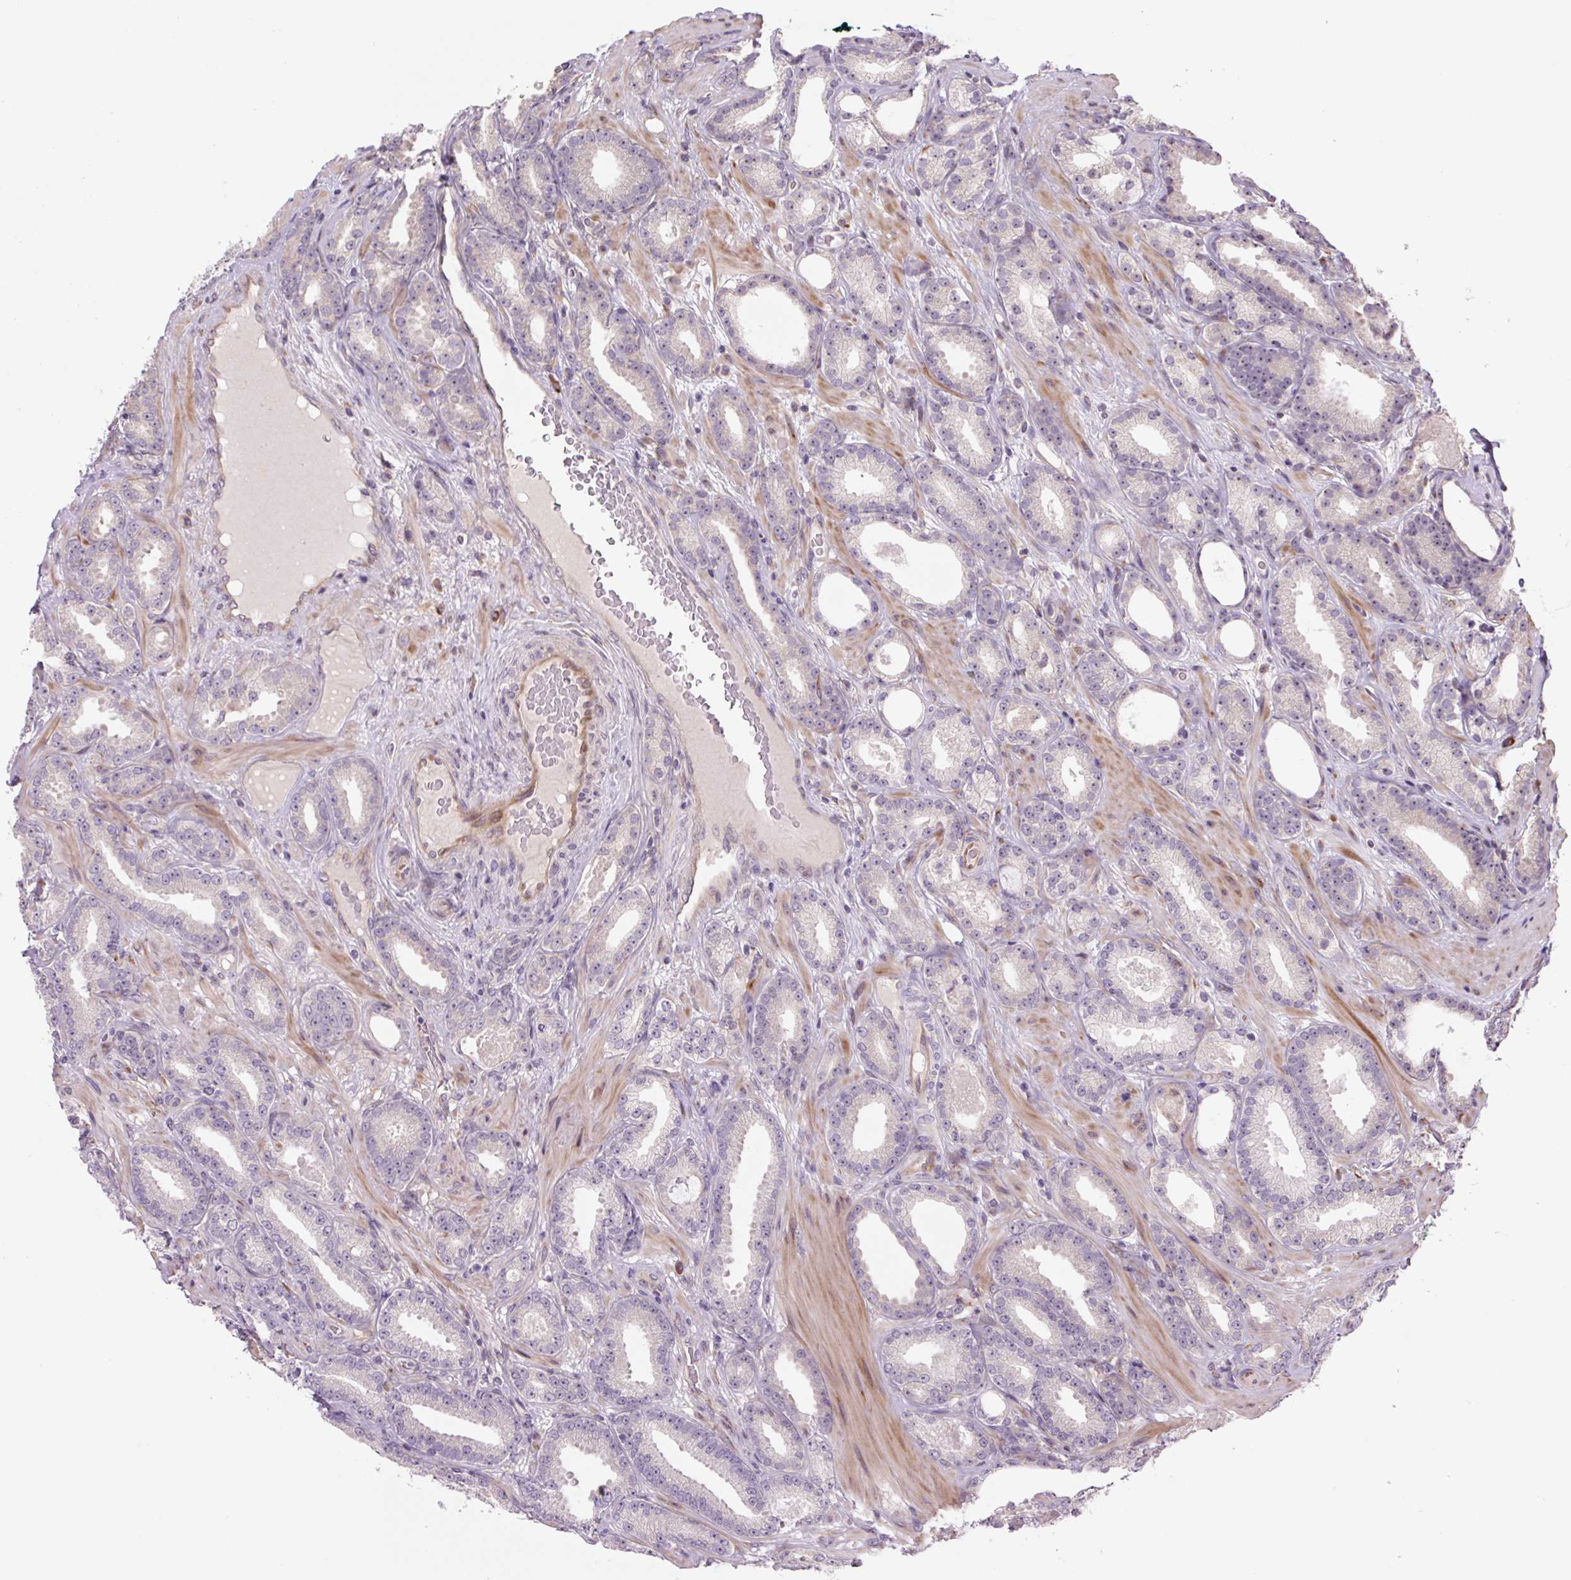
{"staining": {"intensity": "negative", "quantity": "none", "location": "none"}, "tissue": "prostate cancer", "cell_type": "Tumor cells", "image_type": "cancer", "snomed": [{"axis": "morphology", "description": "Adenocarcinoma, Low grade"}, {"axis": "topography", "description": "Prostate"}], "caption": "Protein analysis of prostate adenocarcinoma (low-grade) demonstrates no significant staining in tumor cells. (DAB (3,3'-diaminobenzidine) immunohistochemistry (IHC) with hematoxylin counter stain).", "gene": "PLA2G4A", "patient": {"sex": "male", "age": 61}}